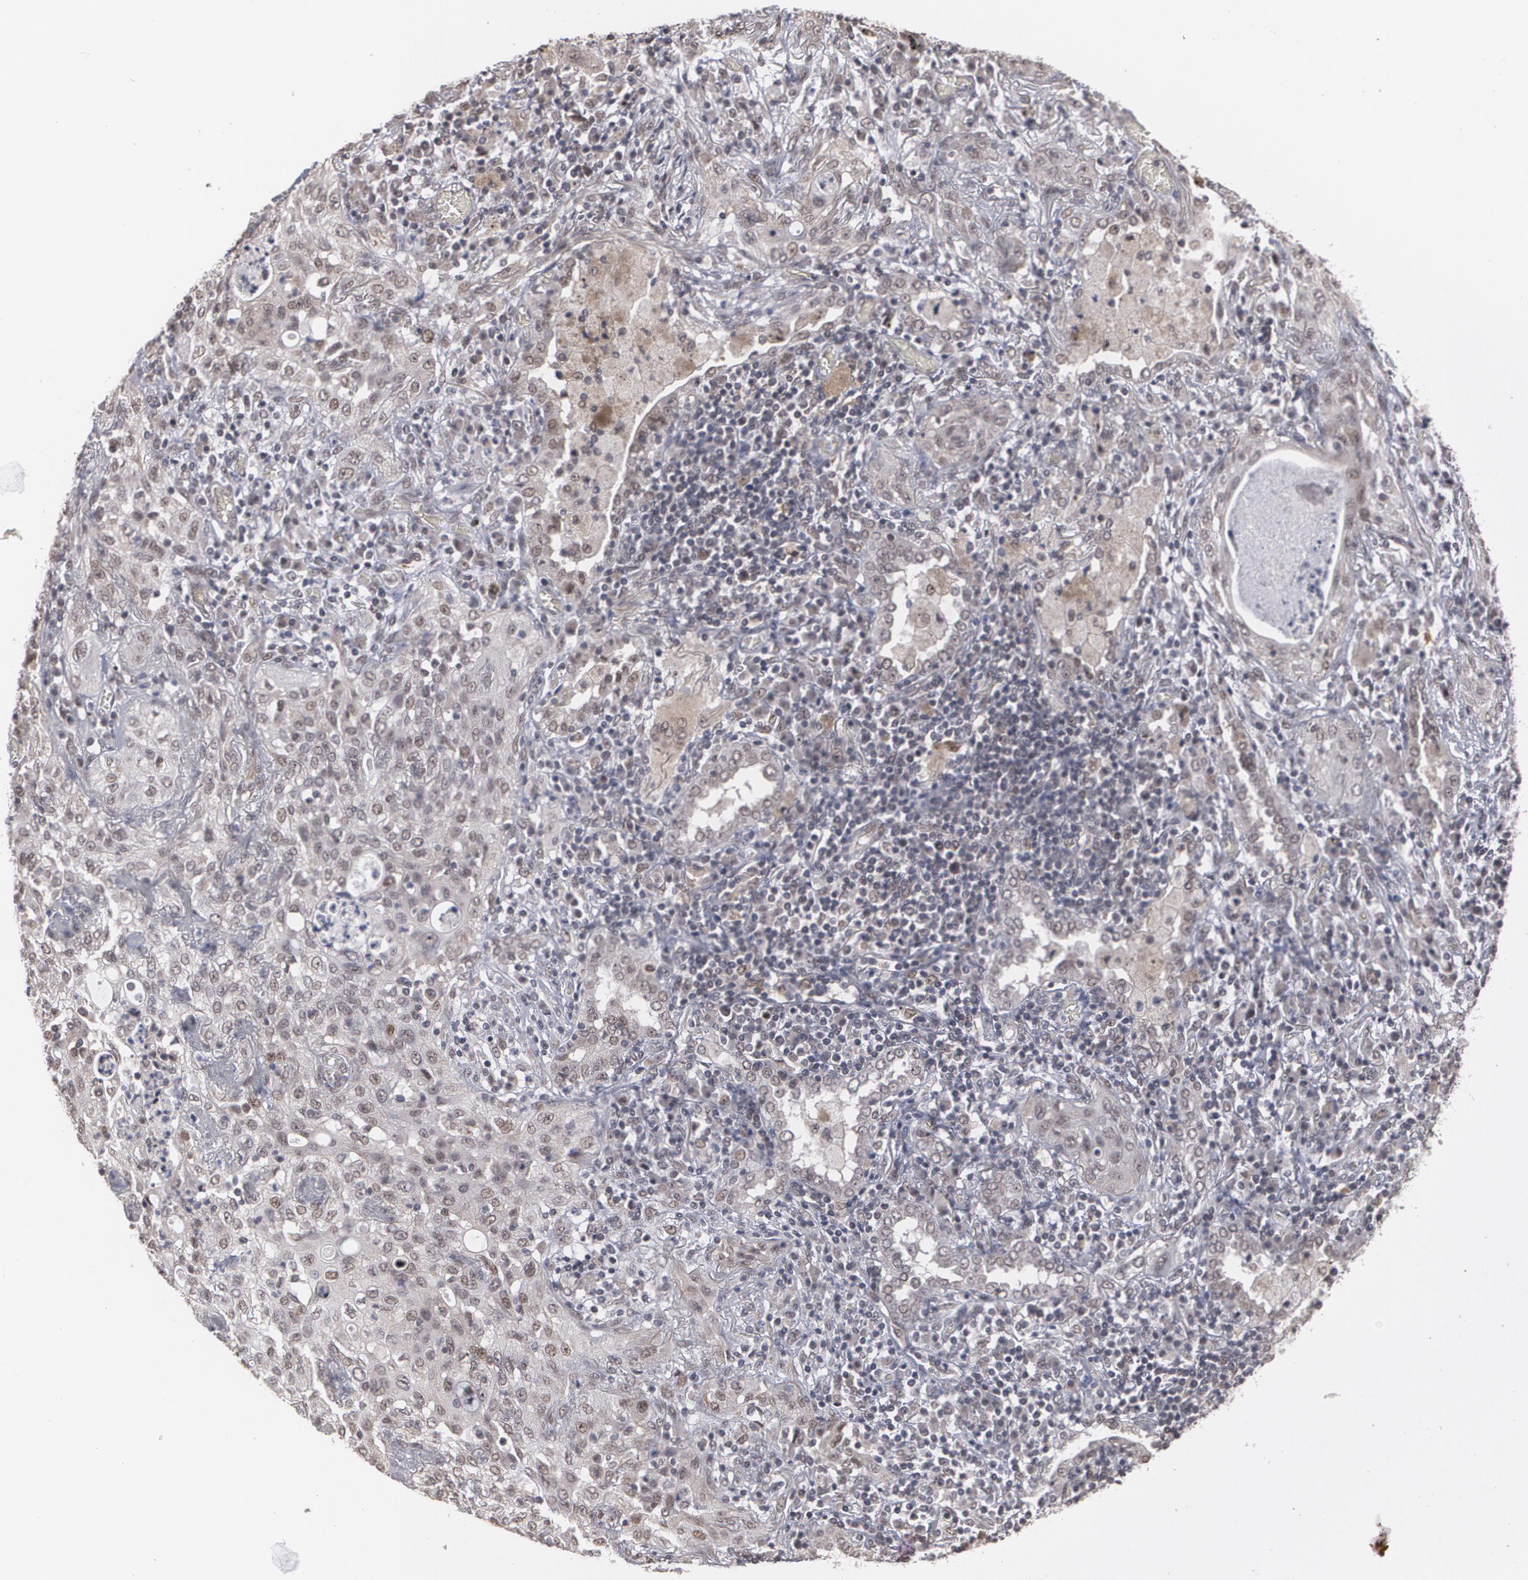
{"staining": {"intensity": "weak", "quantity": "25%-75%", "location": "nuclear"}, "tissue": "lung cancer", "cell_type": "Tumor cells", "image_type": "cancer", "snomed": [{"axis": "morphology", "description": "Squamous cell carcinoma, NOS"}, {"axis": "topography", "description": "Lung"}], "caption": "About 25%-75% of tumor cells in human lung squamous cell carcinoma exhibit weak nuclear protein staining as visualized by brown immunohistochemical staining.", "gene": "ZNF75A", "patient": {"sex": "female", "age": 47}}